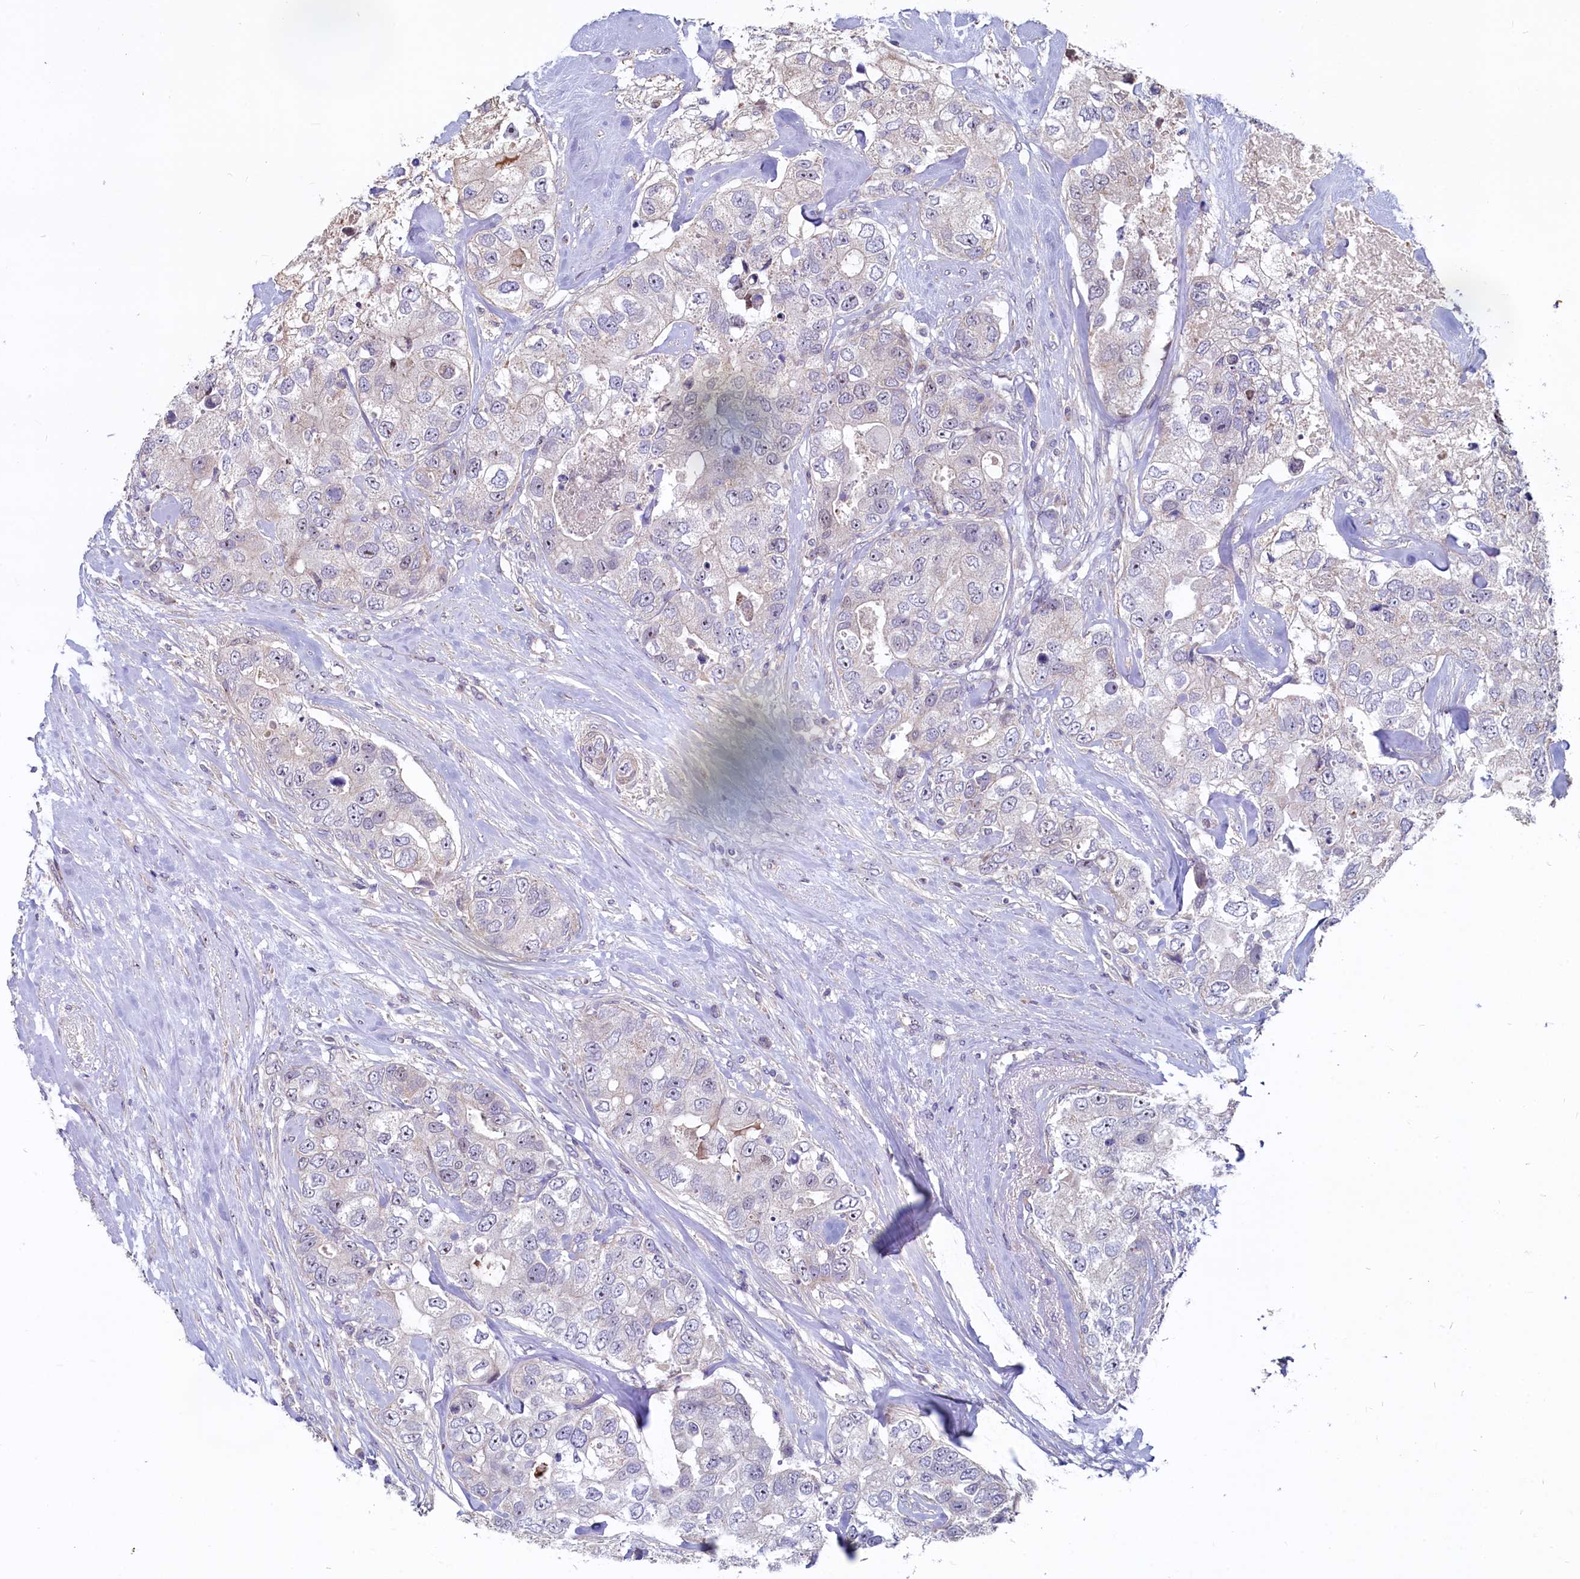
{"staining": {"intensity": "negative", "quantity": "none", "location": "none"}, "tissue": "breast cancer", "cell_type": "Tumor cells", "image_type": "cancer", "snomed": [{"axis": "morphology", "description": "Duct carcinoma"}, {"axis": "topography", "description": "Breast"}], "caption": "Protein analysis of breast cancer exhibits no significant positivity in tumor cells.", "gene": "ASXL3", "patient": {"sex": "female", "age": 62}}